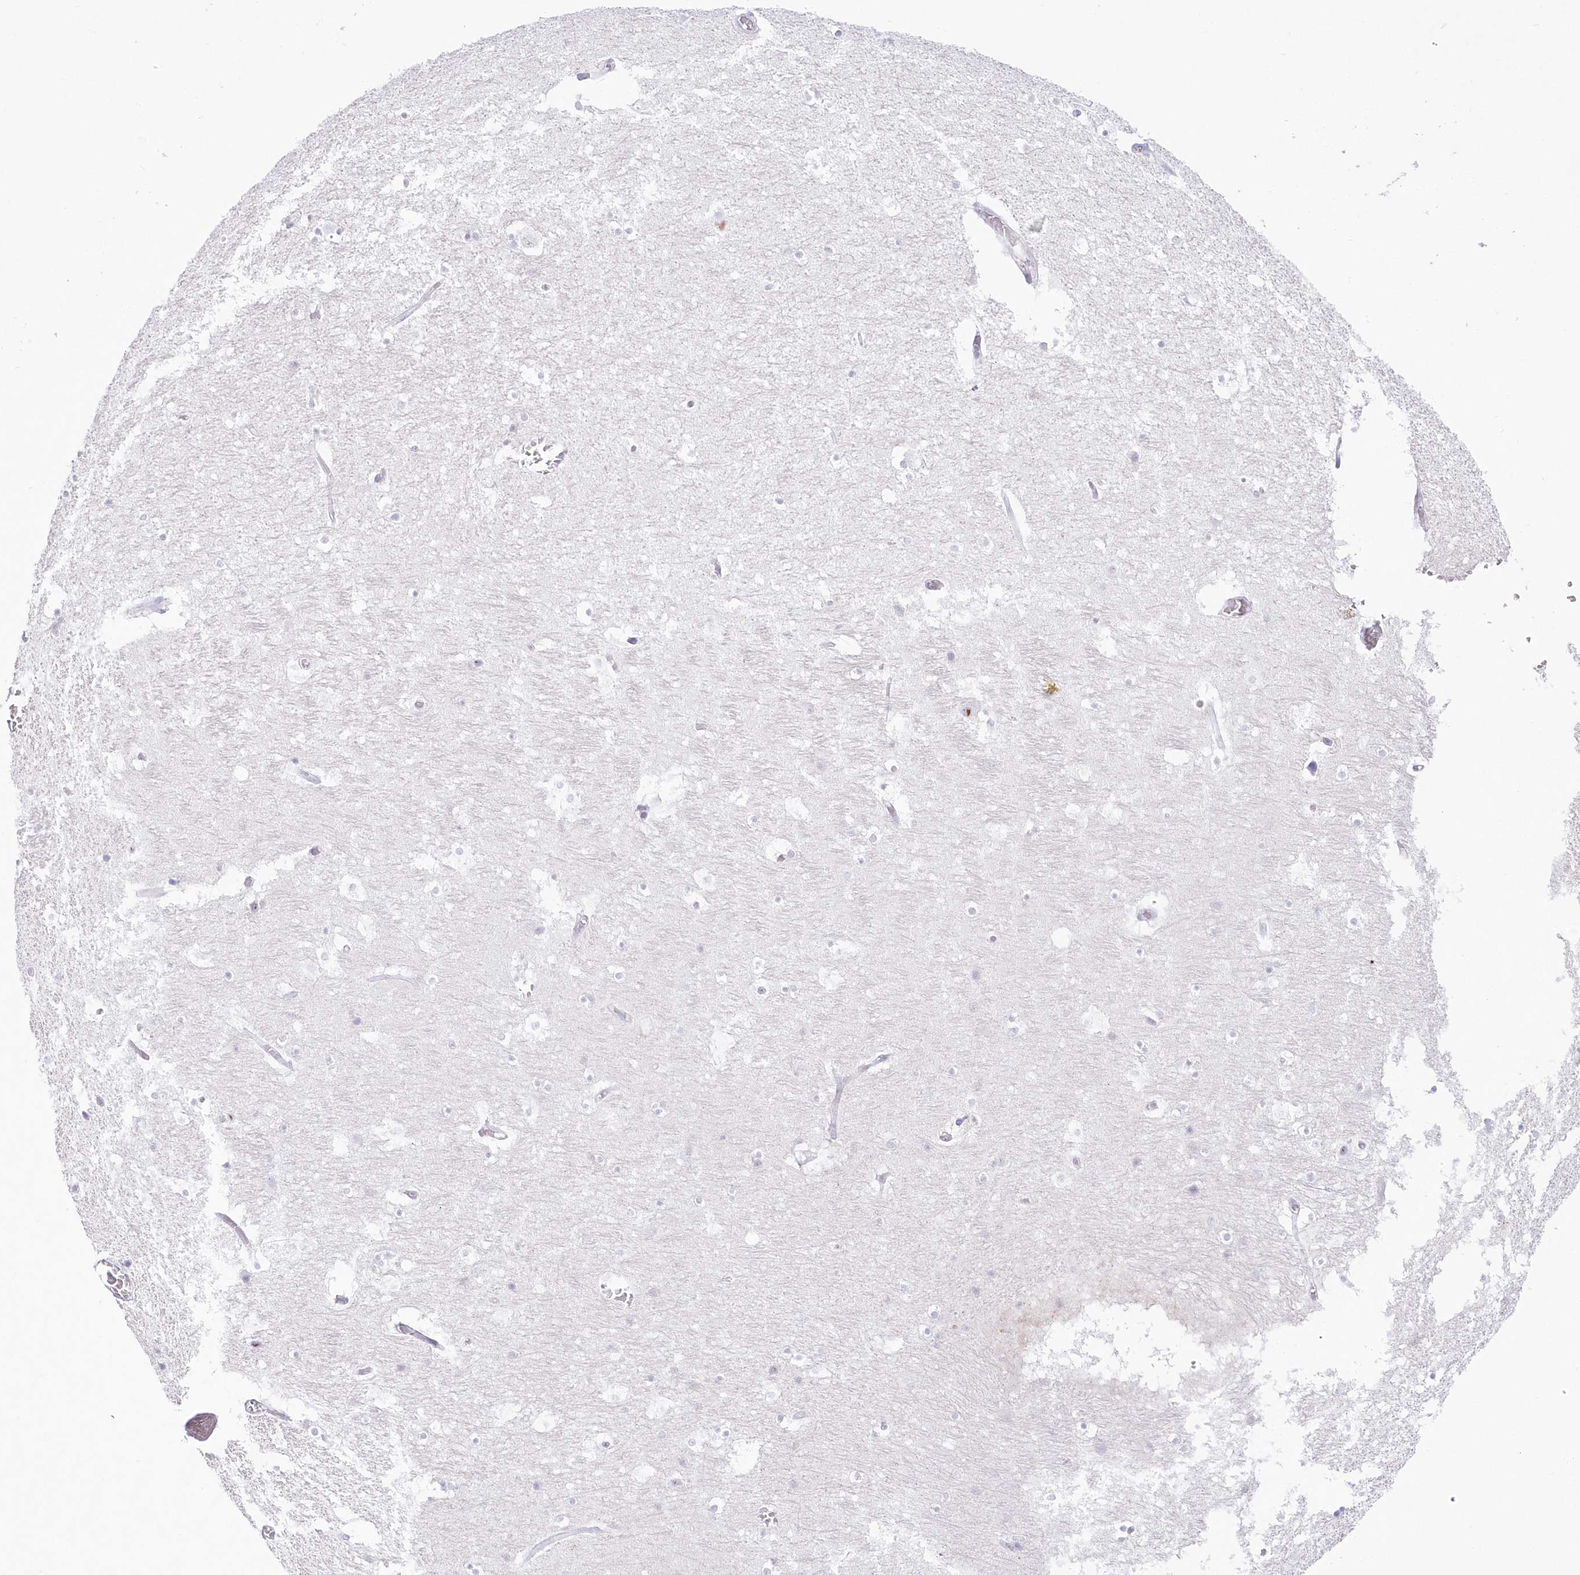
{"staining": {"intensity": "negative", "quantity": "none", "location": "none"}, "tissue": "hippocampus", "cell_type": "Glial cells", "image_type": "normal", "snomed": [{"axis": "morphology", "description": "Normal tissue, NOS"}, {"axis": "topography", "description": "Hippocampus"}], "caption": "Protein analysis of normal hippocampus reveals no significant expression in glial cells. (Stains: DAB (3,3'-diaminobenzidine) IHC with hematoxylin counter stain, Microscopy: brightfield microscopy at high magnification).", "gene": "ZNF843", "patient": {"sex": "female", "age": 52}}